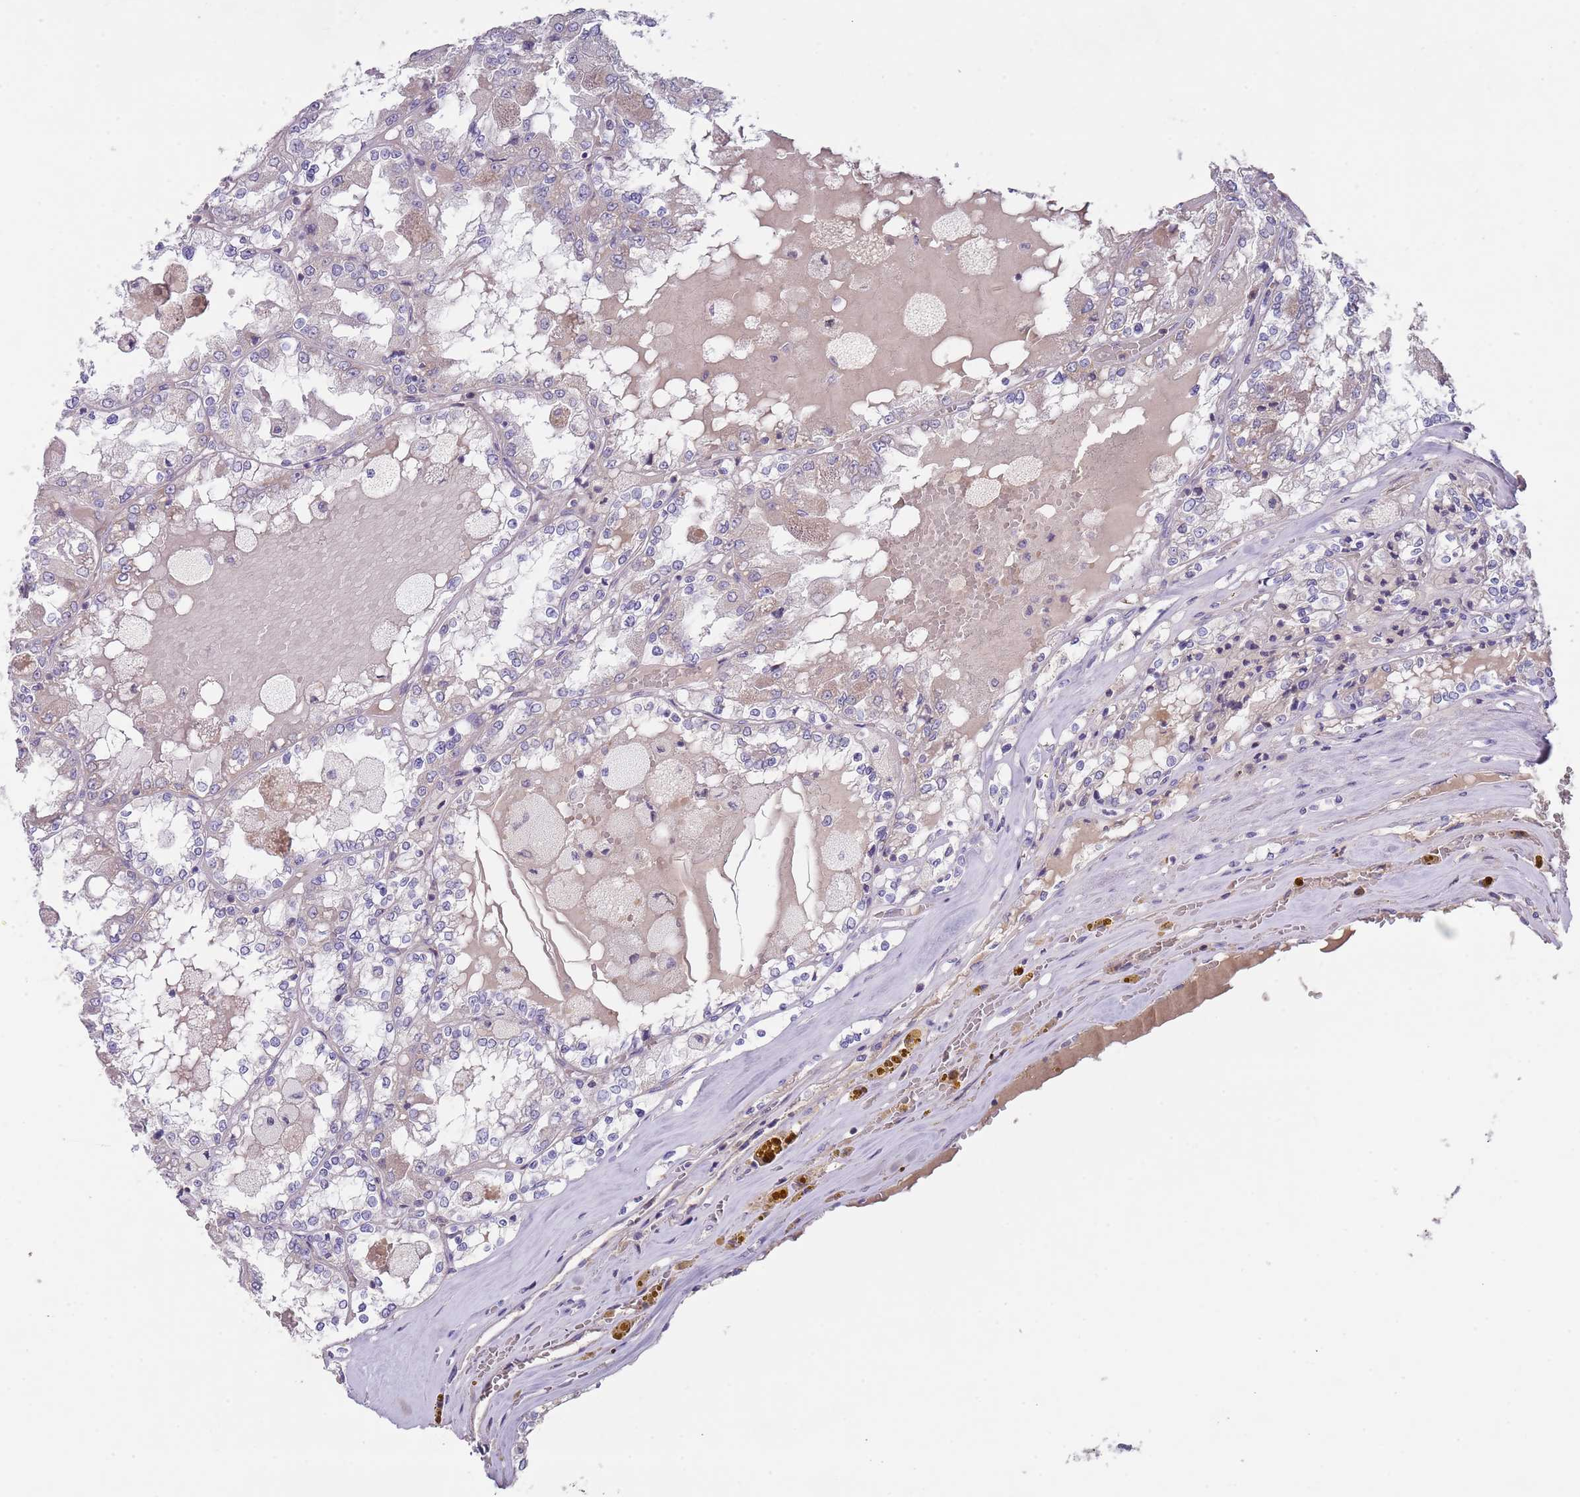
{"staining": {"intensity": "negative", "quantity": "none", "location": "none"}, "tissue": "renal cancer", "cell_type": "Tumor cells", "image_type": "cancer", "snomed": [{"axis": "morphology", "description": "Adenocarcinoma, NOS"}, {"axis": "topography", "description": "Kidney"}], "caption": "This is a image of immunohistochemistry (IHC) staining of adenocarcinoma (renal), which shows no positivity in tumor cells. (DAB (3,3'-diaminobenzidine) IHC visualized using brightfield microscopy, high magnification).", "gene": "PRAC1", "patient": {"sex": "female", "age": 56}}